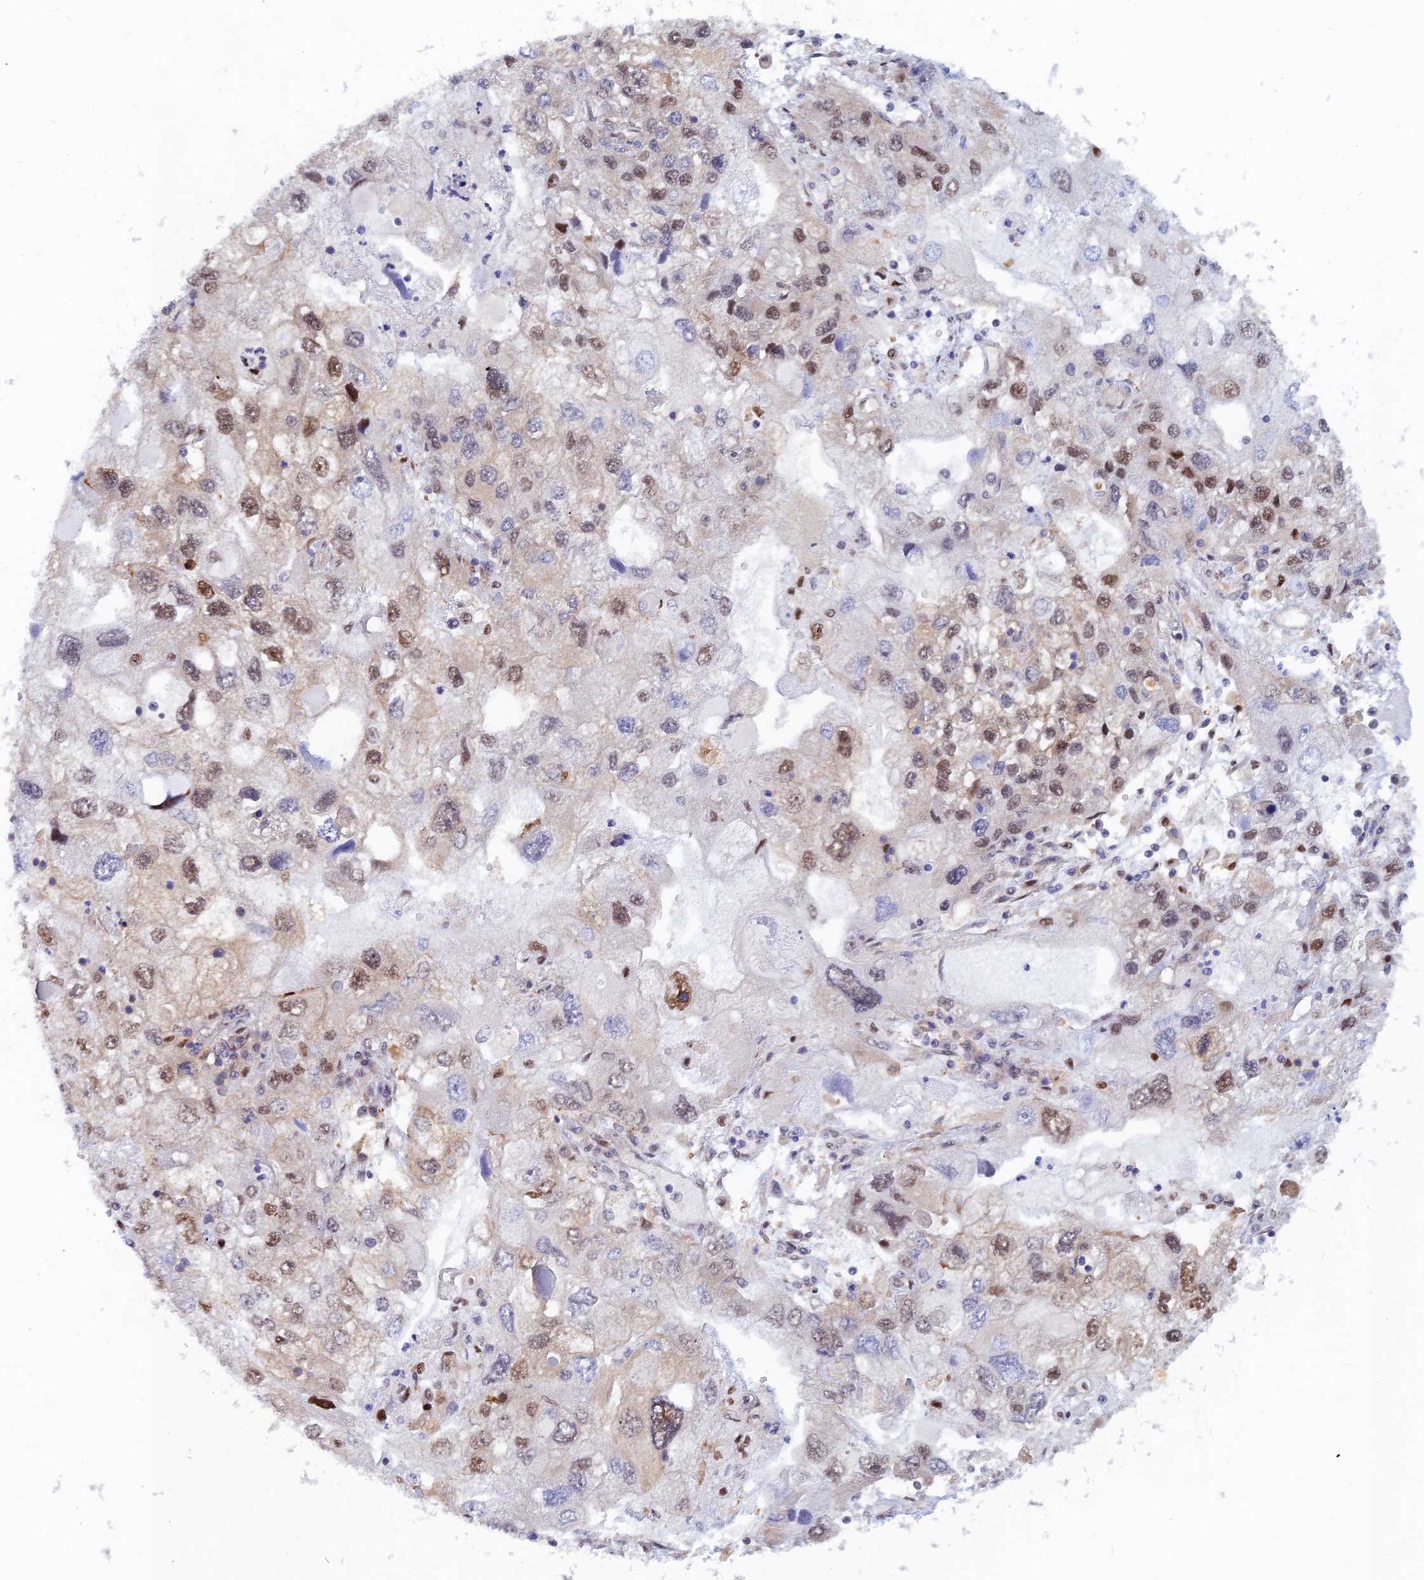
{"staining": {"intensity": "moderate", "quantity": "<25%", "location": "nuclear"}, "tissue": "endometrial cancer", "cell_type": "Tumor cells", "image_type": "cancer", "snomed": [{"axis": "morphology", "description": "Adenocarcinoma, NOS"}, {"axis": "topography", "description": "Endometrium"}], "caption": "Immunohistochemical staining of human endometrial cancer demonstrates moderate nuclear protein staining in approximately <25% of tumor cells.", "gene": "DNAJC16", "patient": {"sex": "female", "age": 49}}